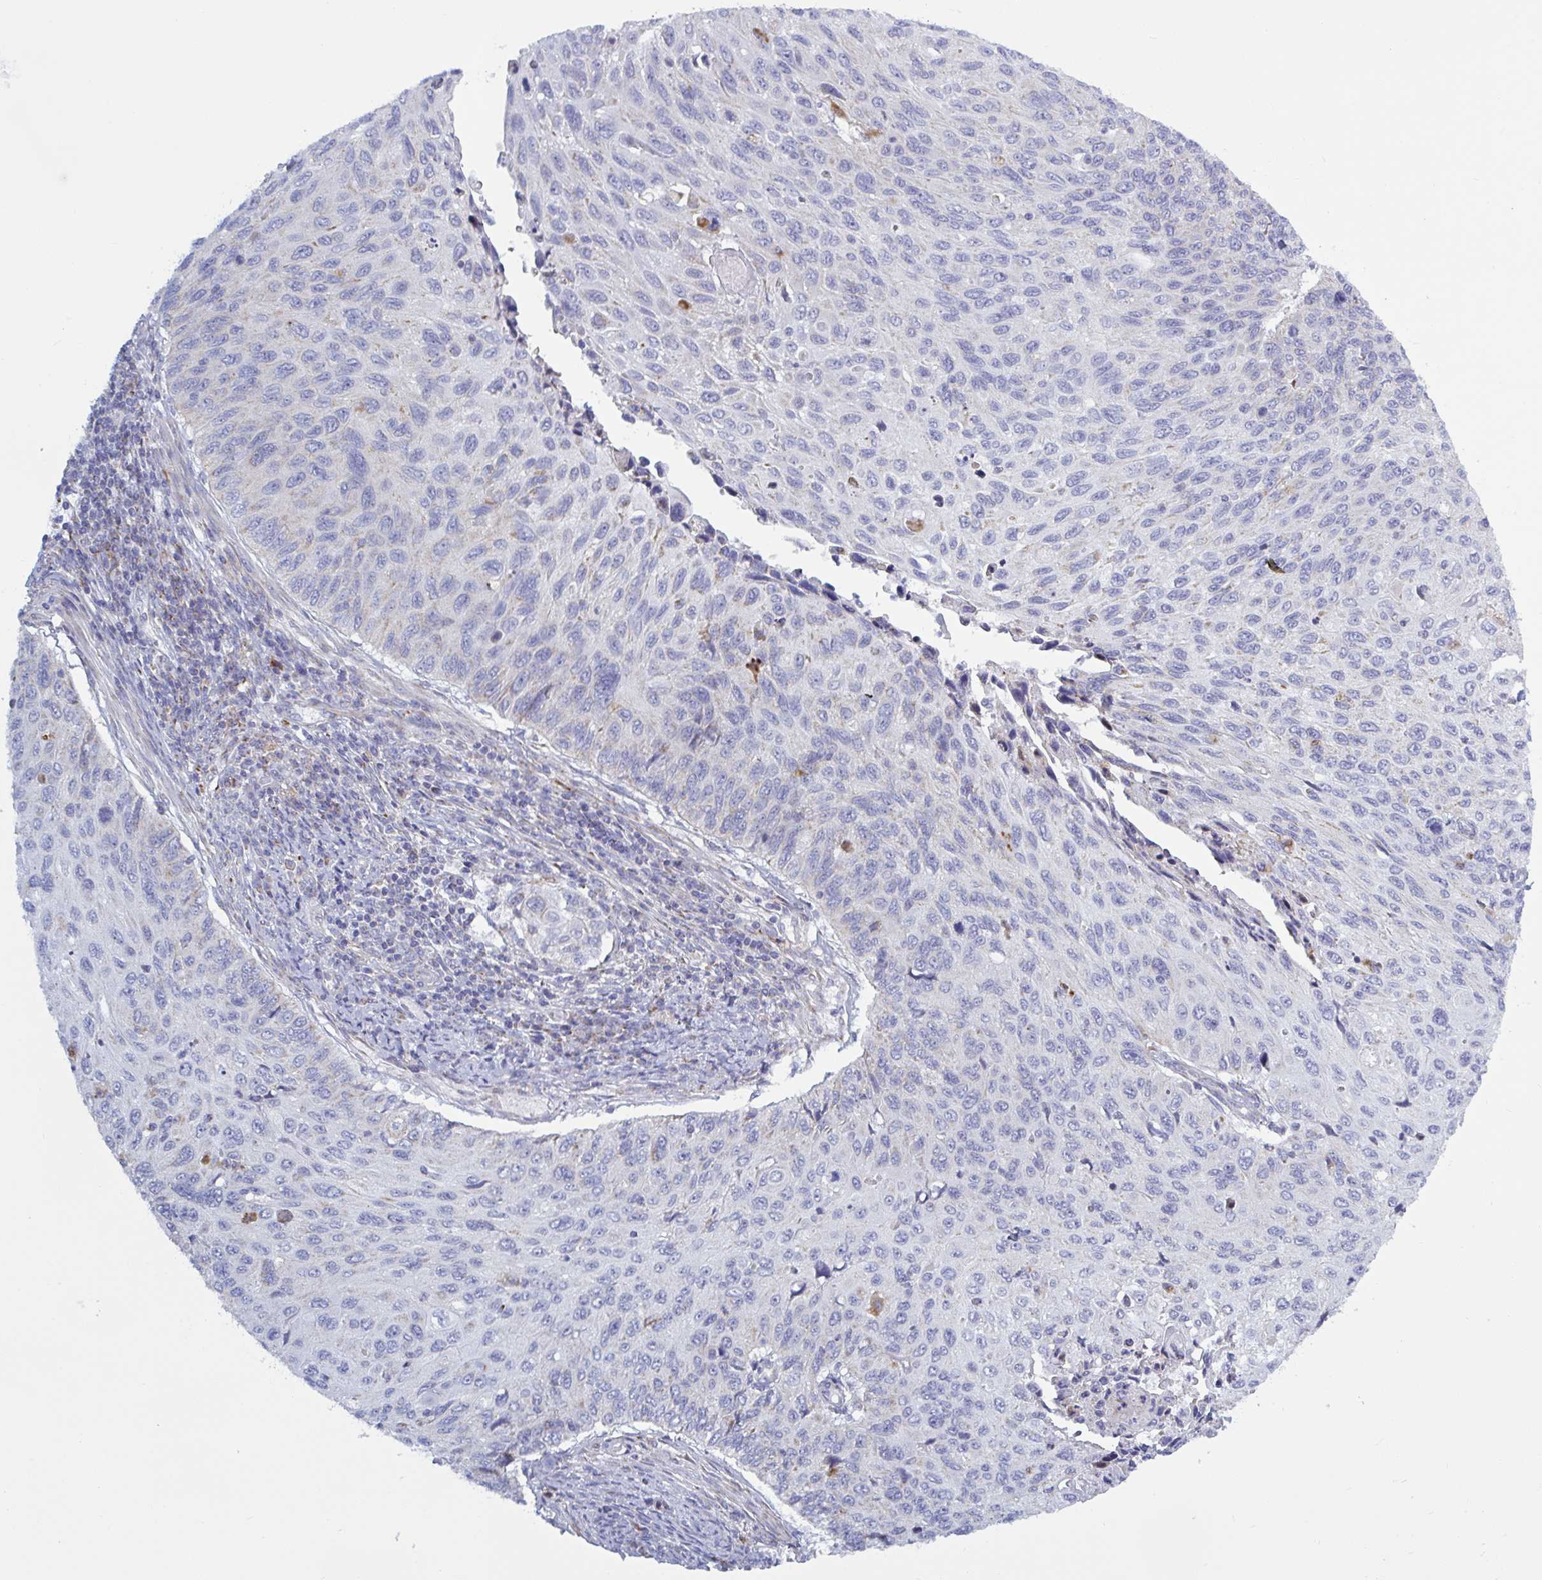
{"staining": {"intensity": "negative", "quantity": "none", "location": "none"}, "tissue": "cervical cancer", "cell_type": "Tumor cells", "image_type": "cancer", "snomed": [{"axis": "morphology", "description": "Squamous cell carcinoma, NOS"}, {"axis": "topography", "description": "Cervix"}], "caption": "There is no significant expression in tumor cells of cervical squamous cell carcinoma.", "gene": "ATG9A", "patient": {"sex": "female", "age": 70}}